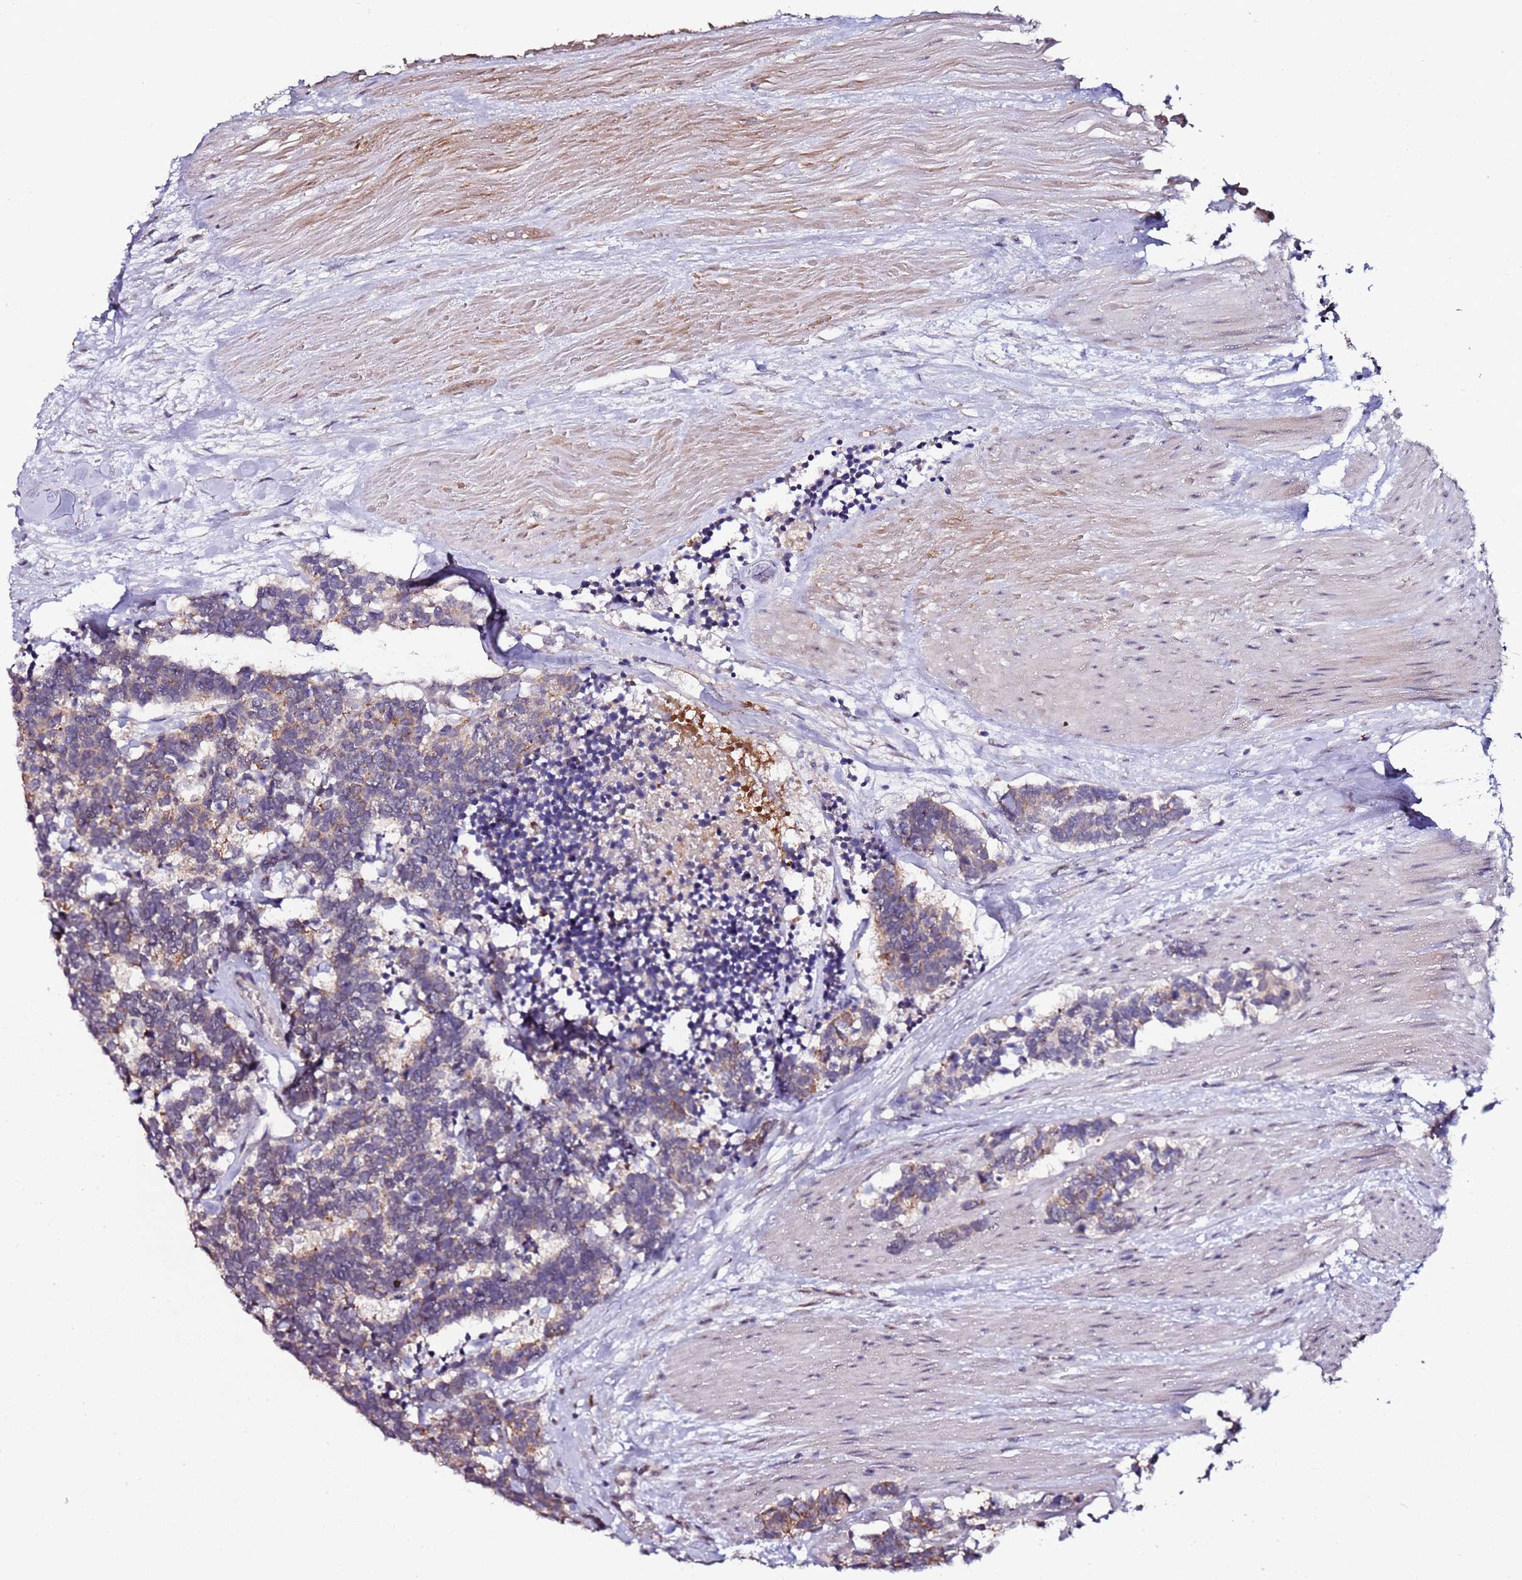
{"staining": {"intensity": "moderate", "quantity": "<25%", "location": "cytoplasmic/membranous"}, "tissue": "carcinoid", "cell_type": "Tumor cells", "image_type": "cancer", "snomed": [{"axis": "morphology", "description": "Carcinoma, NOS"}, {"axis": "morphology", "description": "Carcinoid, malignant, NOS"}, {"axis": "topography", "description": "Urinary bladder"}], "caption": "This histopathology image exhibits immunohistochemistry staining of carcinoid, with low moderate cytoplasmic/membranous expression in approximately <25% of tumor cells.", "gene": "DUSP28", "patient": {"sex": "male", "age": 57}}